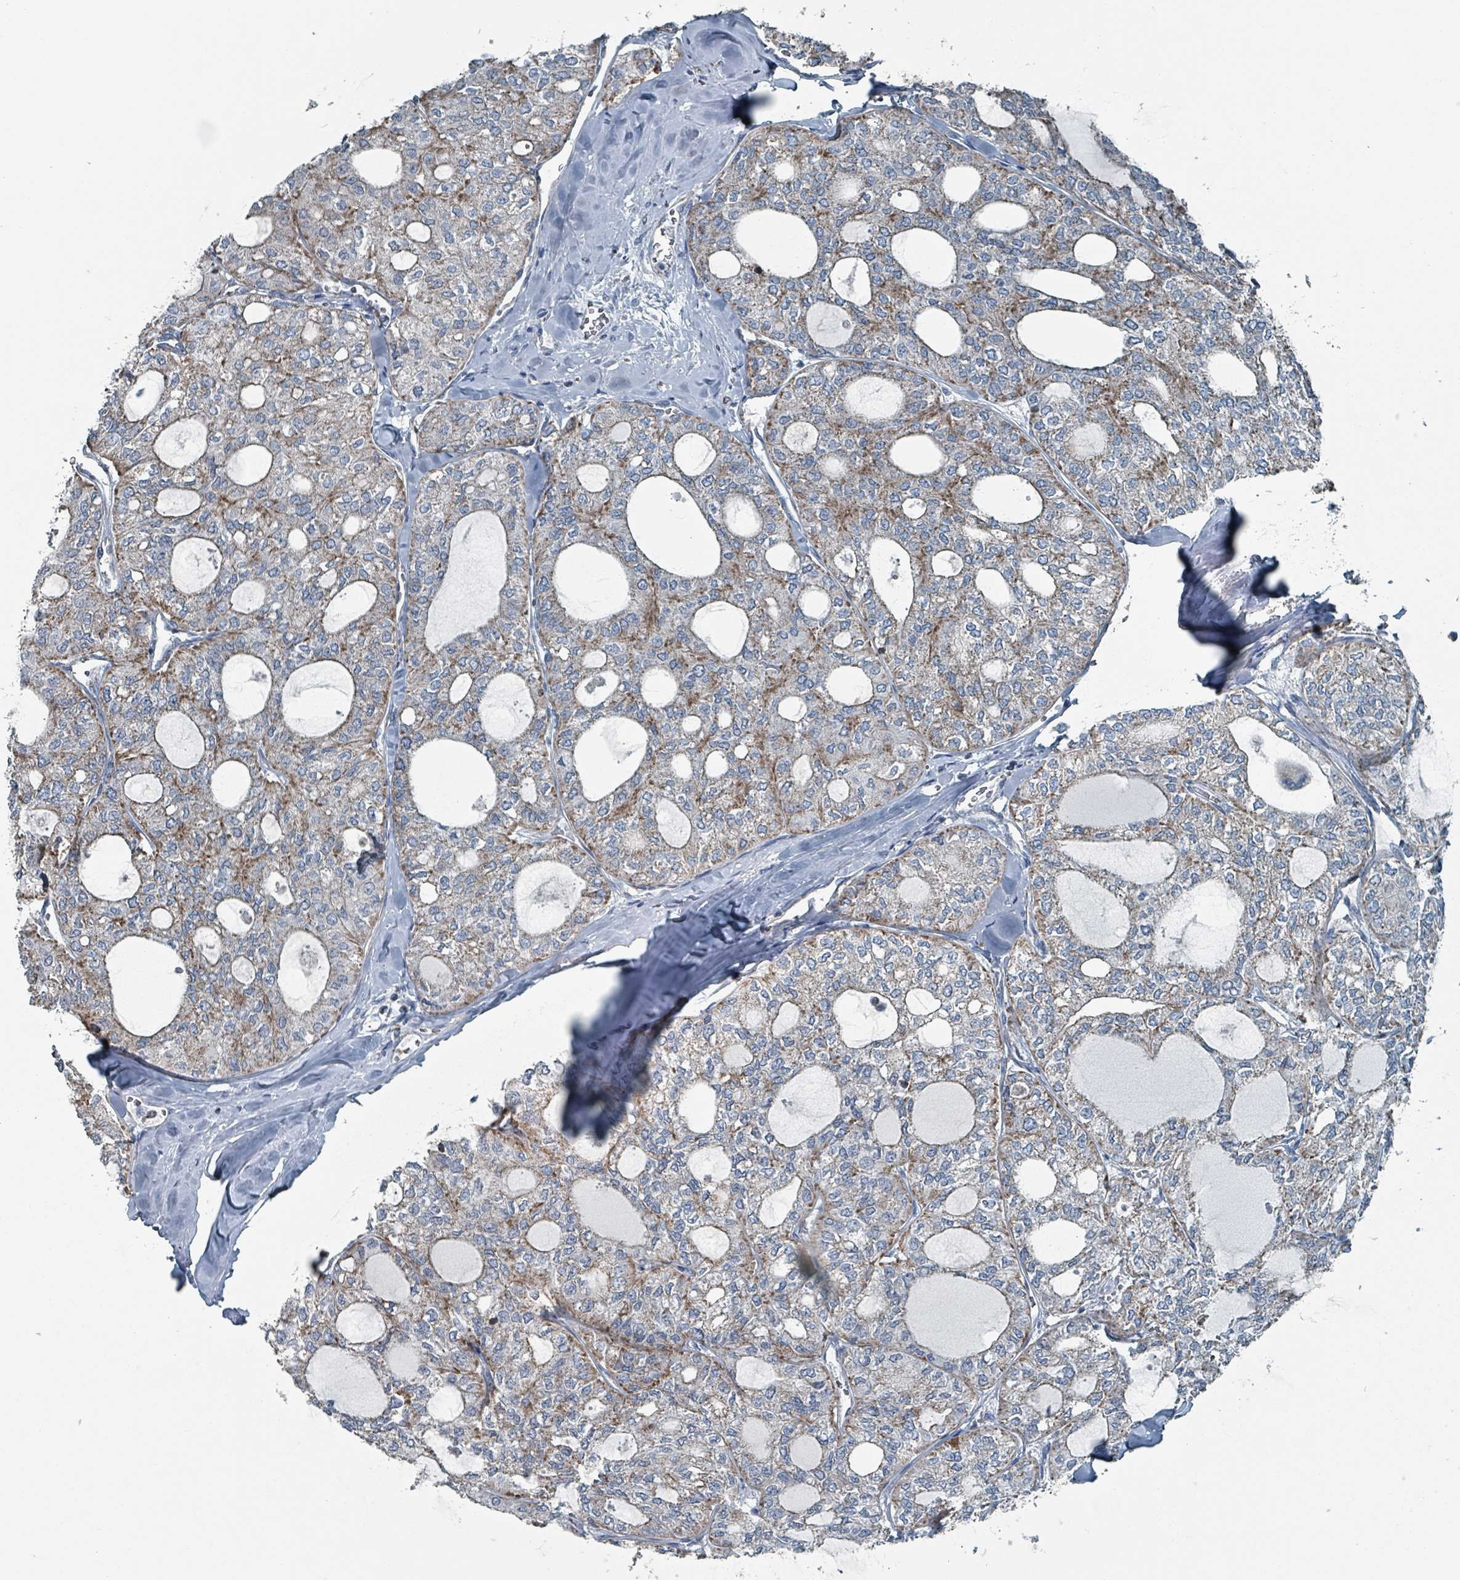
{"staining": {"intensity": "negative", "quantity": "none", "location": "none"}, "tissue": "thyroid cancer", "cell_type": "Tumor cells", "image_type": "cancer", "snomed": [{"axis": "morphology", "description": "Follicular adenoma carcinoma, NOS"}, {"axis": "topography", "description": "Thyroid gland"}], "caption": "The immunohistochemistry histopathology image has no significant expression in tumor cells of follicular adenoma carcinoma (thyroid) tissue.", "gene": "ABHD18", "patient": {"sex": "male", "age": 75}}